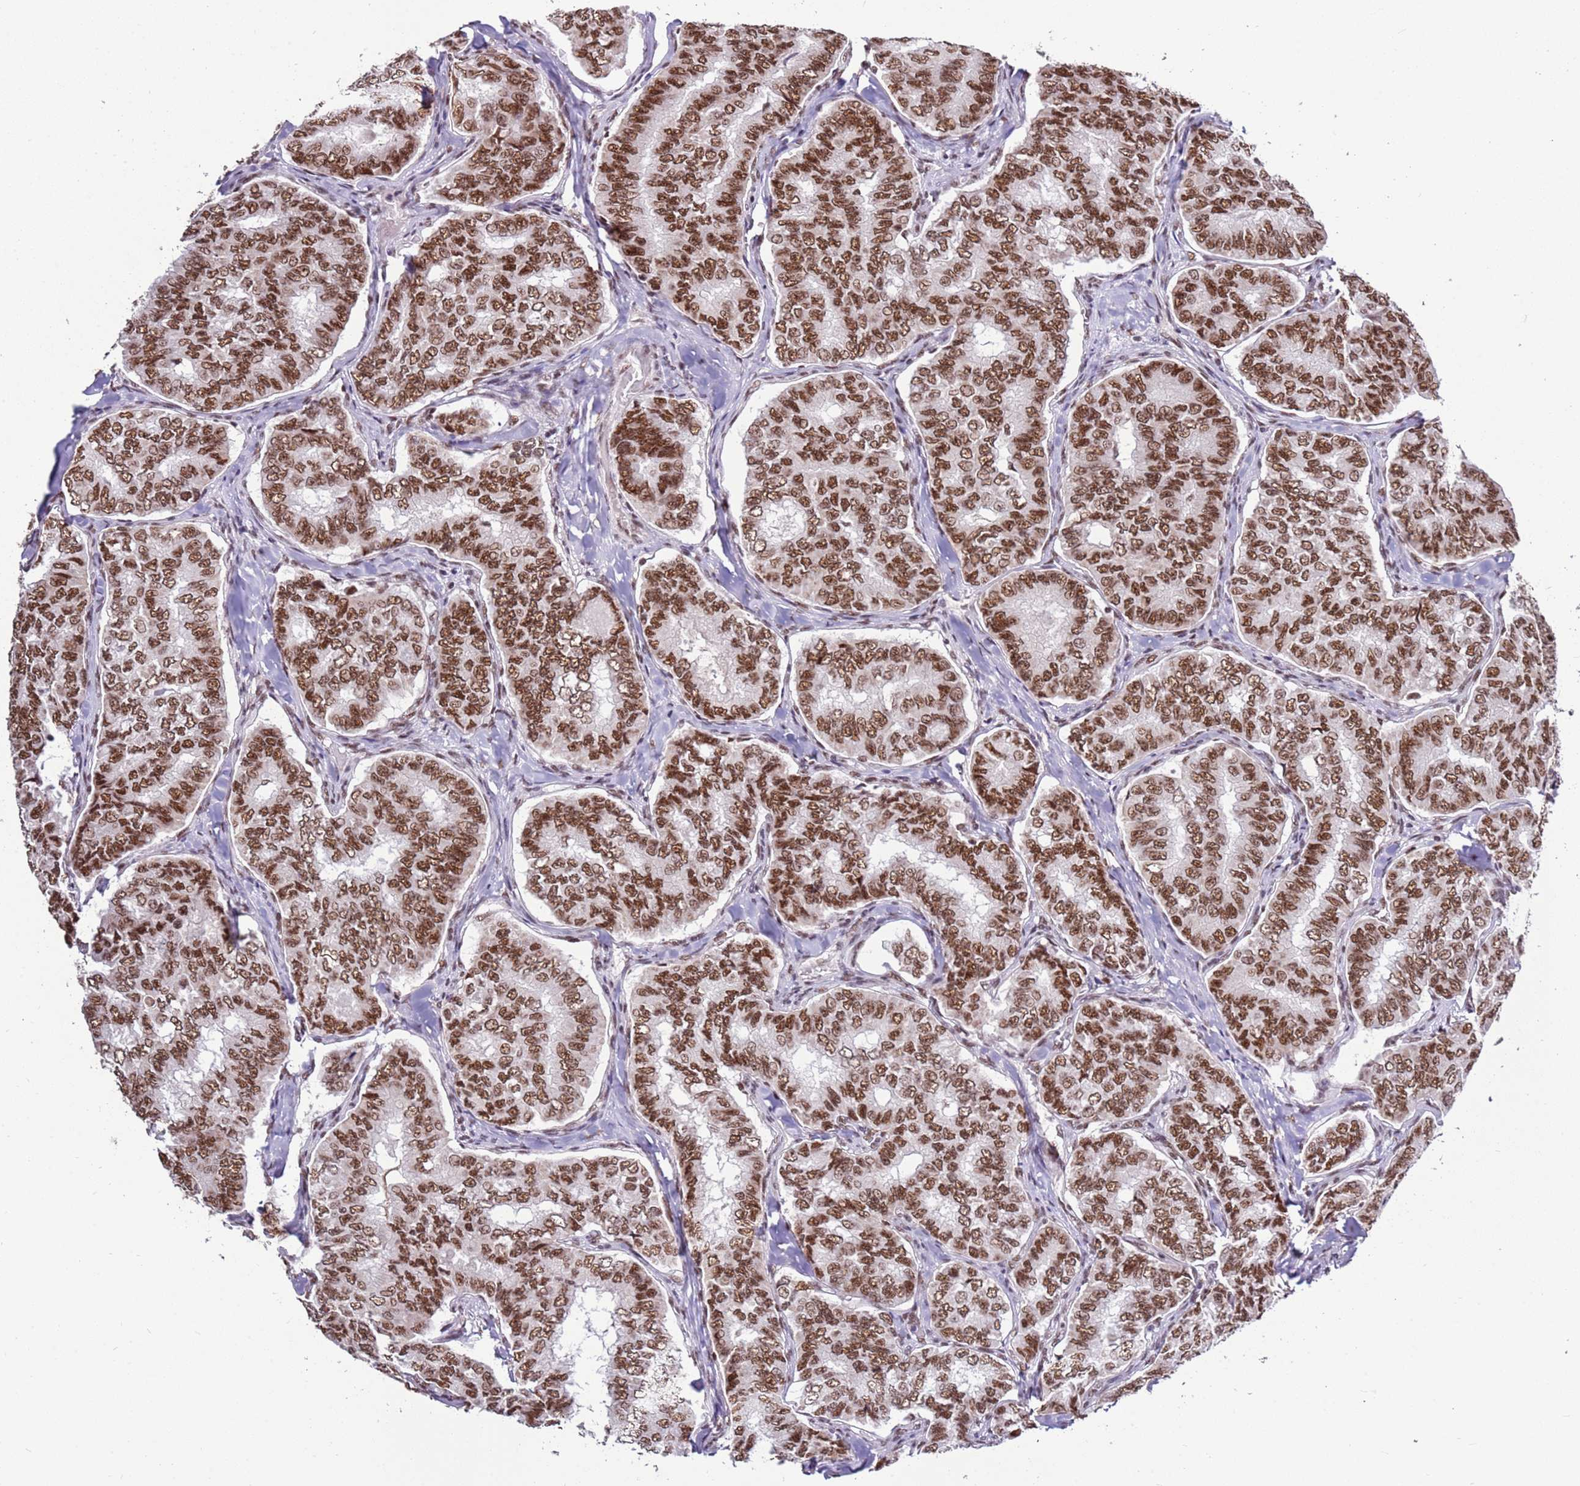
{"staining": {"intensity": "moderate", "quantity": ">75%", "location": "nuclear"}, "tissue": "thyroid cancer", "cell_type": "Tumor cells", "image_type": "cancer", "snomed": [{"axis": "morphology", "description": "Papillary adenocarcinoma, NOS"}, {"axis": "topography", "description": "Thyroid gland"}], "caption": "High-magnification brightfield microscopy of papillary adenocarcinoma (thyroid) stained with DAB (3,3'-diaminobenzidine) (brown) and counterstained with hematoxylin (blue). tumor cells exhibit moderate nuclear positivity is appreciated in approximately>75% of cells. Using DAB (brown) and hematoxylin (blue) stains, captured at high magnification using brightfield microscopy.", "gene": "AKAP8L", "patient": {"sex": "female", "age": 35}}